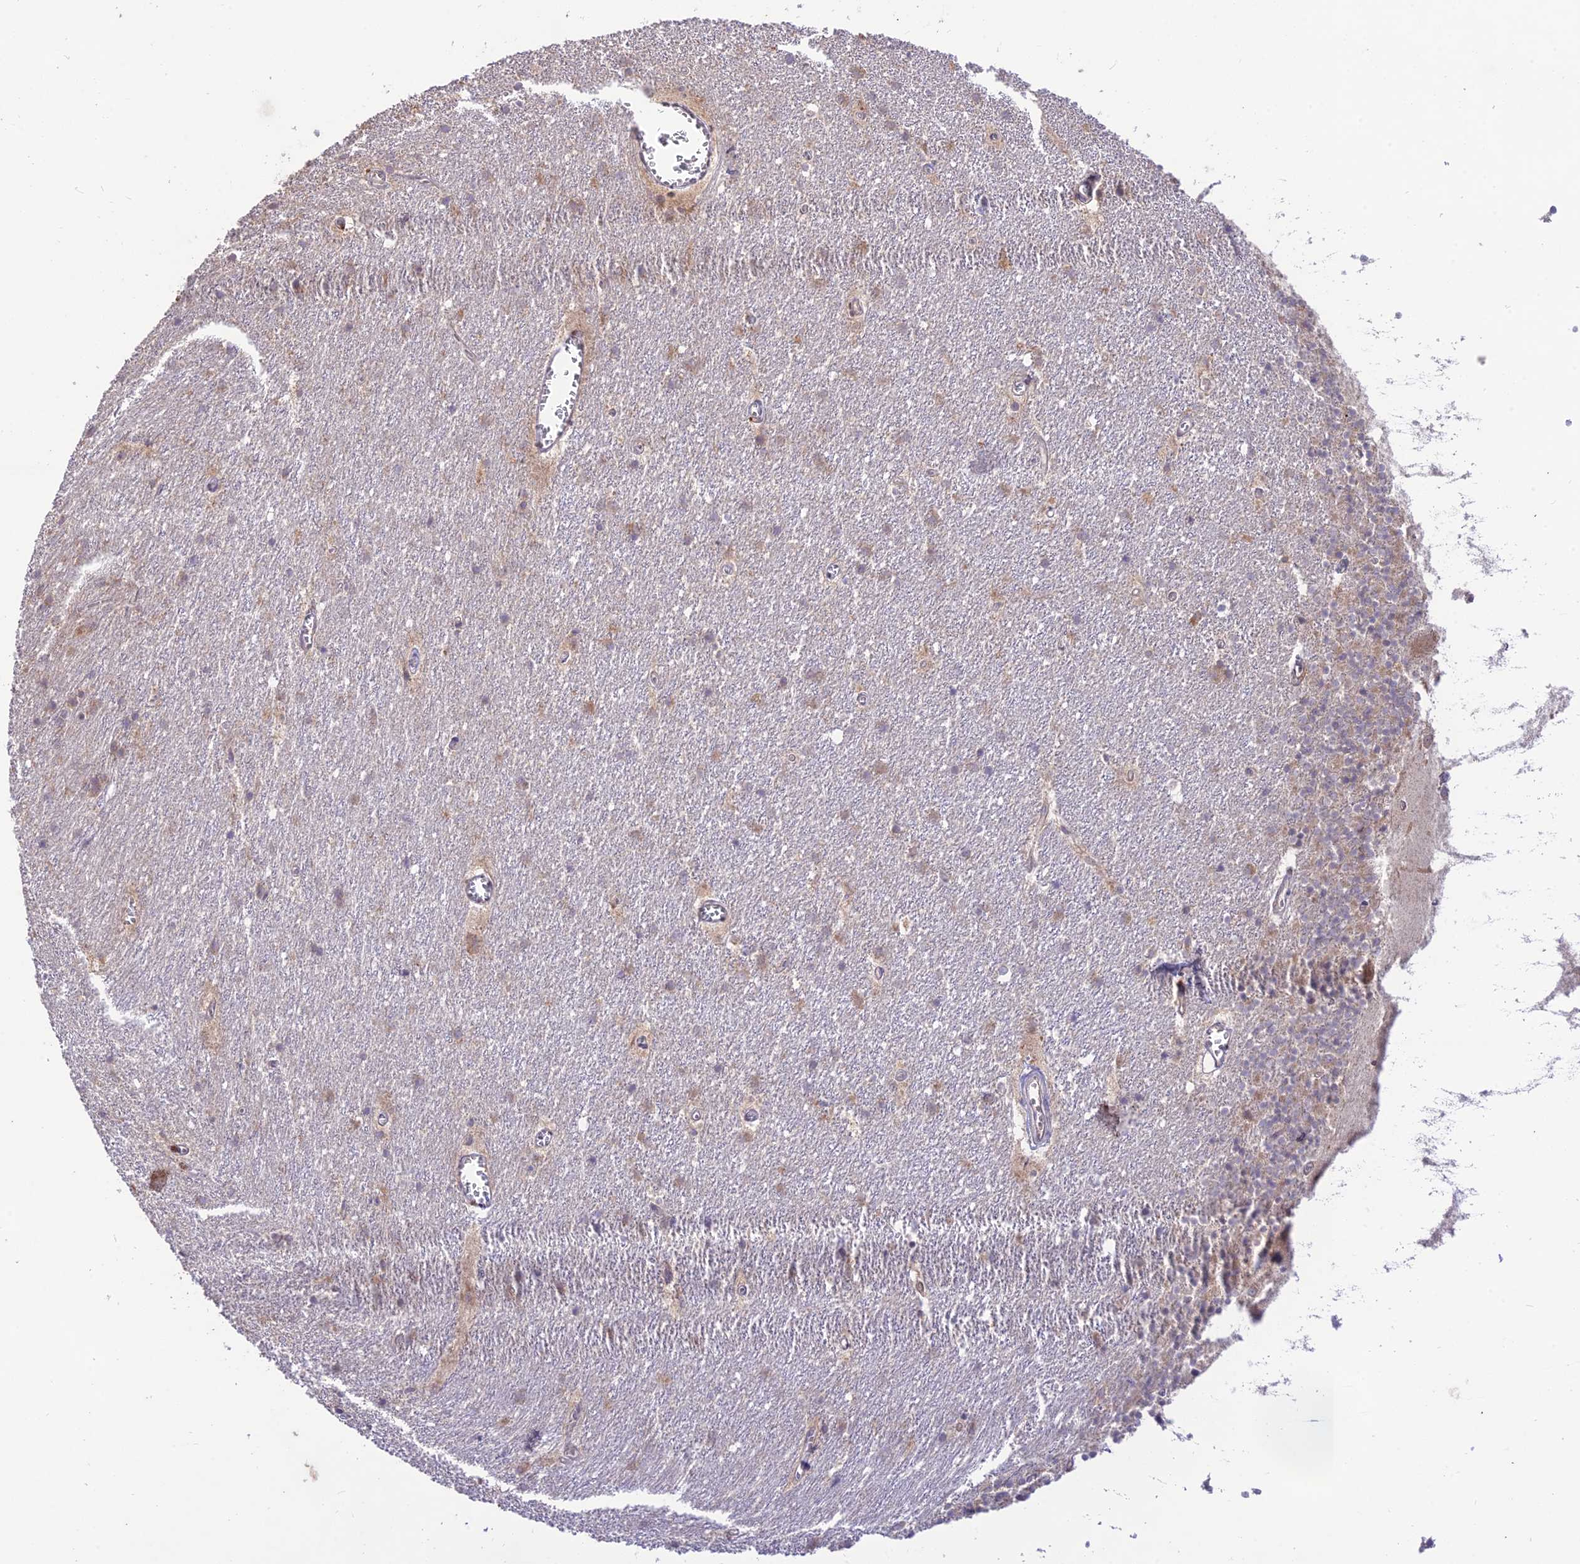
{"staining": {"intensity": "moderate", "quantity": "<25%", "location": "cytoplasmic/membranous"}, "tissue": "cerebellum", "cell_type": "Cells in granular layer", "image_type": "normal", "snomed": [{"axis": "morphology", "description": "Normal tissue, NOS"}, {"axis": "topography", "description": "Cerebellum"}], "caption": "IHC of benign human cerebellum reveals low levels of moderate cytoplasmic/membranous staining in approximately <25% of cells in granular layer.", "gene": "TMEM259", "patient": {"sex": "male", "age": 54}}